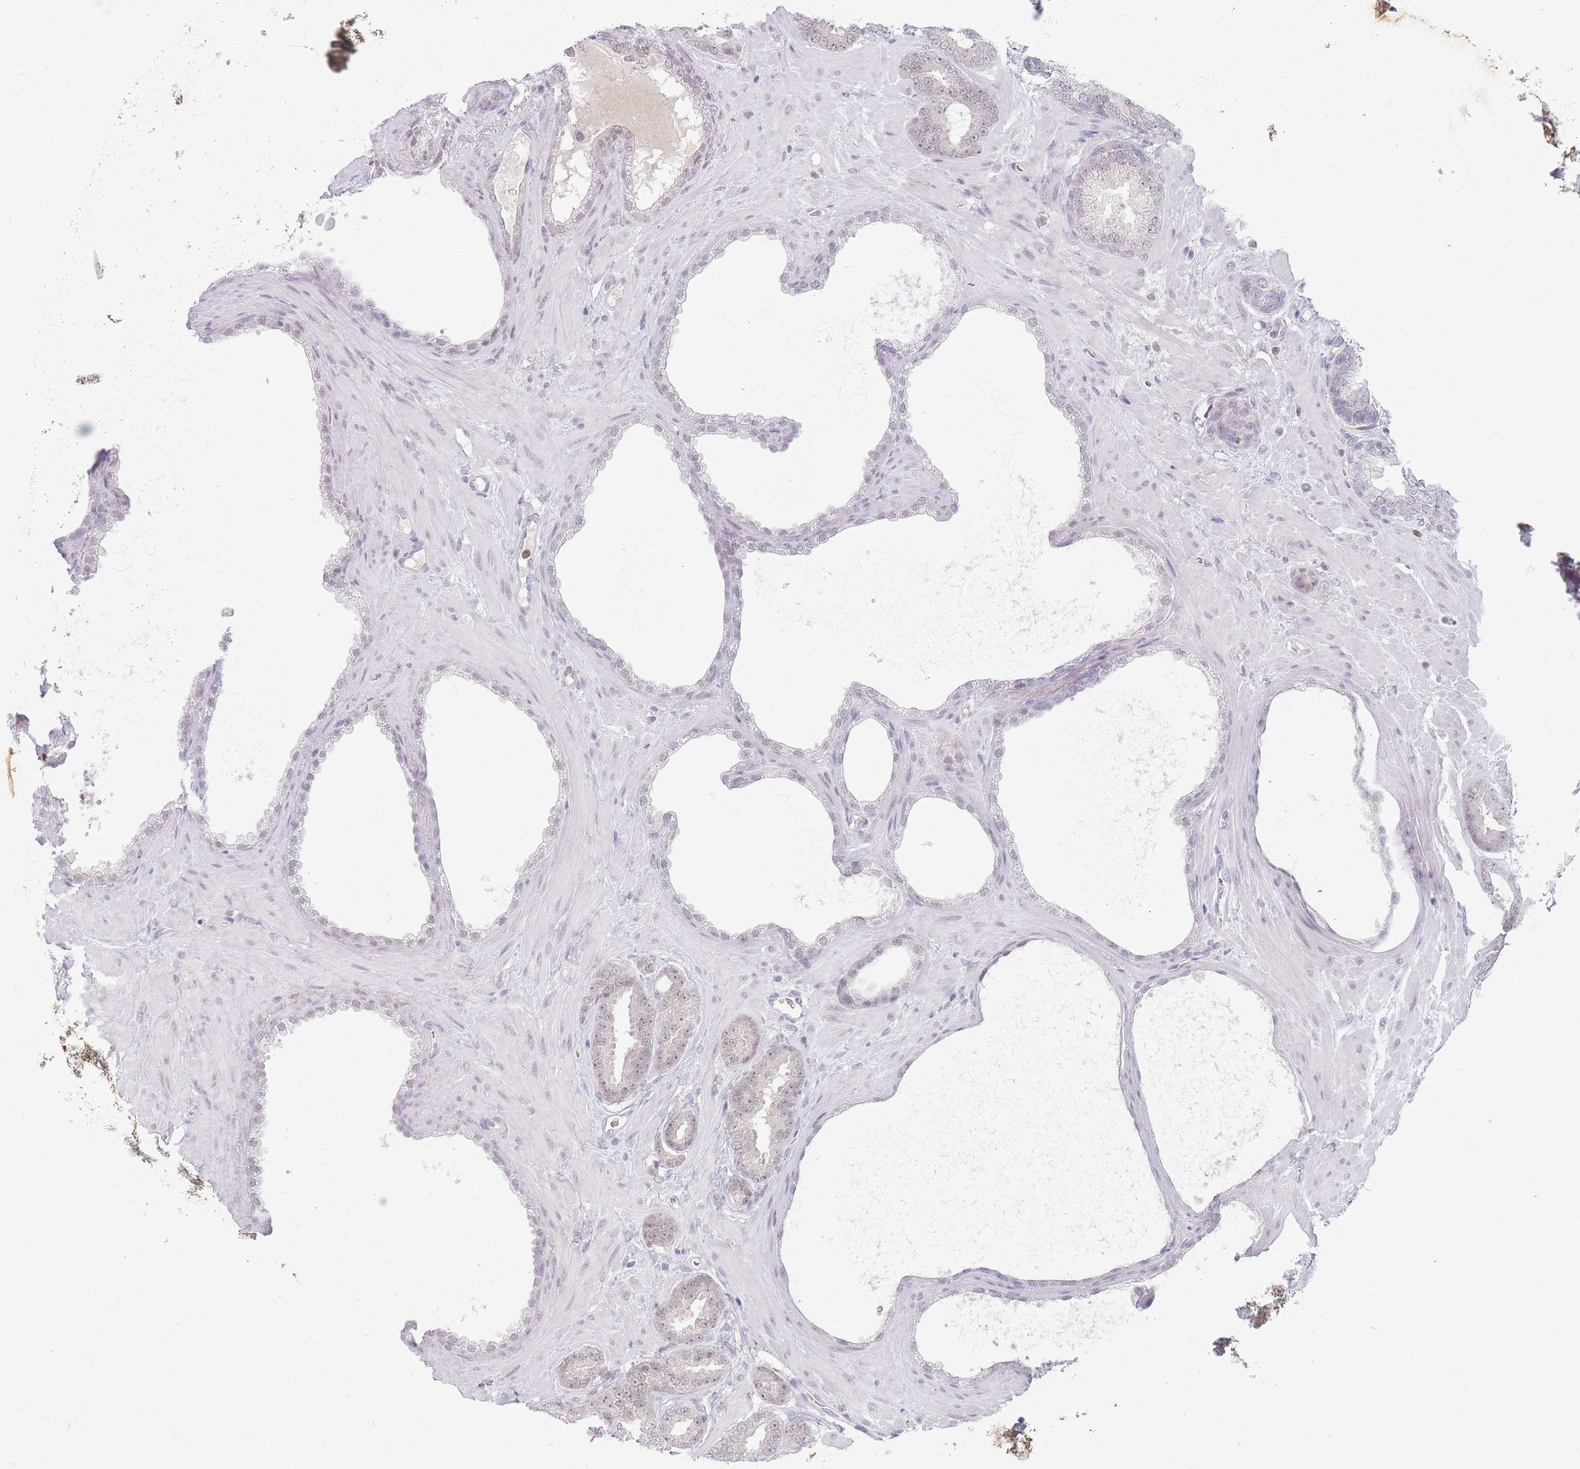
{"staining": {"intensity": "negative", "quantity": "none", "location": "none"}, "tissue": "prostate cancer", "cell_type": "Tumor cells", "image_type": "cancer", "snomed": [{"axis": "morphology", "description": "Adenocarcinoma, Low grade"}, {"axis": "topography", "description": "Prostate"}], "caption": "DAB immunohistochemical staining of human prostate cancer (low-grade adenocarcinoma) displays no significant staining in tumor cells.", "gene": "ARID3B", "patient": {"sex": "male", "age": 62}}